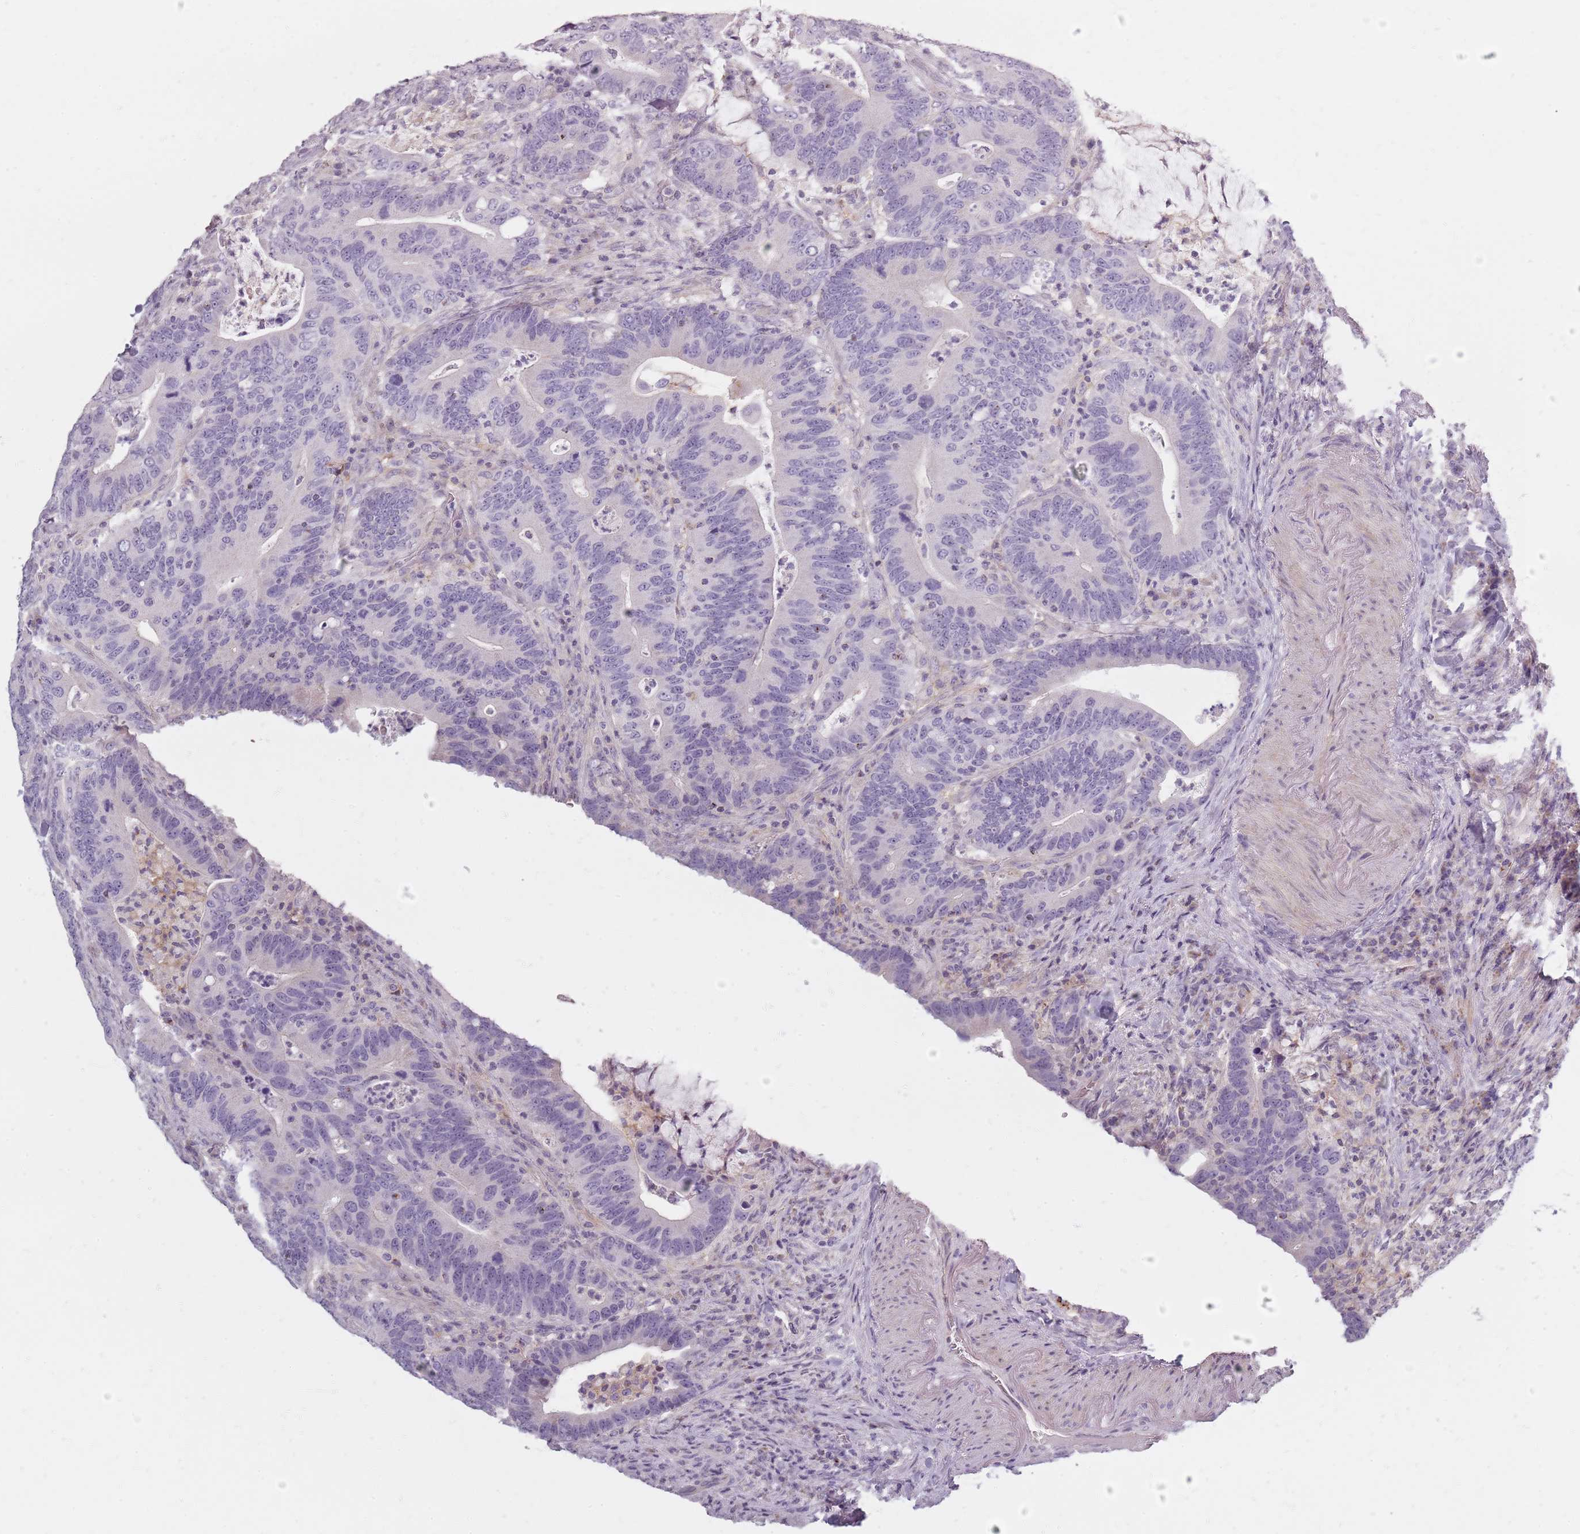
{"staining": {"intensity": "negative", "quantity": "none", "location": "none"}, "tissue": "colorectal cancer", "cell_type": "Tumor cells", "image_type": "cancer", "snomed": [{"axis": "morphology", "description": "Adenocarcinoma, NOS"}, {"axis": "topography", "description": "Colon"}], "caption": "Immunohistochemical staining of colorectal cancer (adenocarcinoma) reveals no significant expression in tumor cells.", "gene": "SYNGR3", "patient": {"sex": "female", "age": 66}}